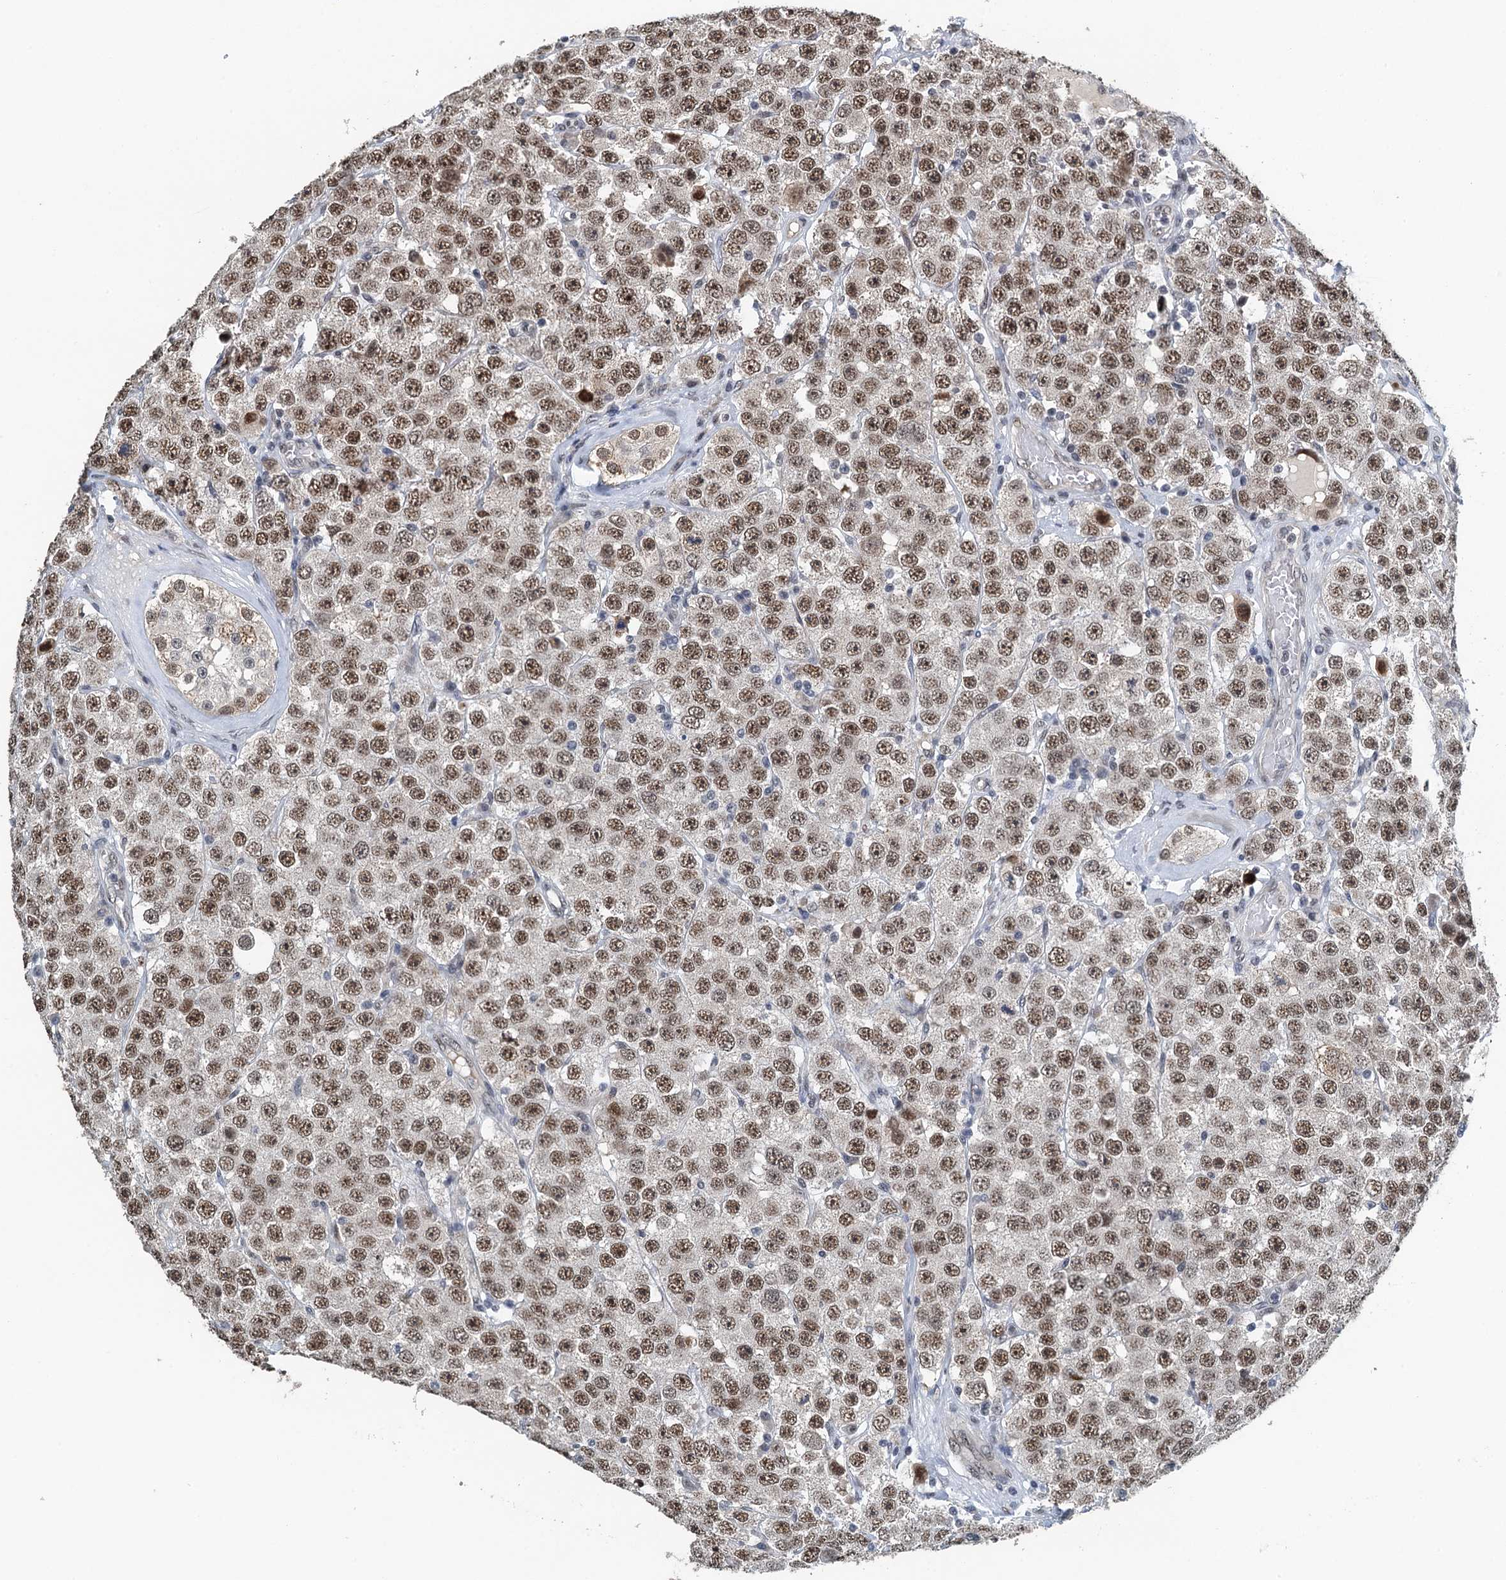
{"staining": {"intensity": "moderate", "quantity": ">75%", "location": "nuclear"}, "tissue": "testis cancer", "cell_type": "Tumor cells", "image_type": "cancer", "snomed": [{"axis": "morphology", "description": "Seminoma, NOS"}, {"axis": "topography", "description": "Testis"}], "caption": "DAB immunohistochemical staining of human testis cancer demonstrates moderate nuclear protein staining in about >75% of tumor cells.", "gene": "MTA3", "patient": {"sex": "male", "age": 28}}